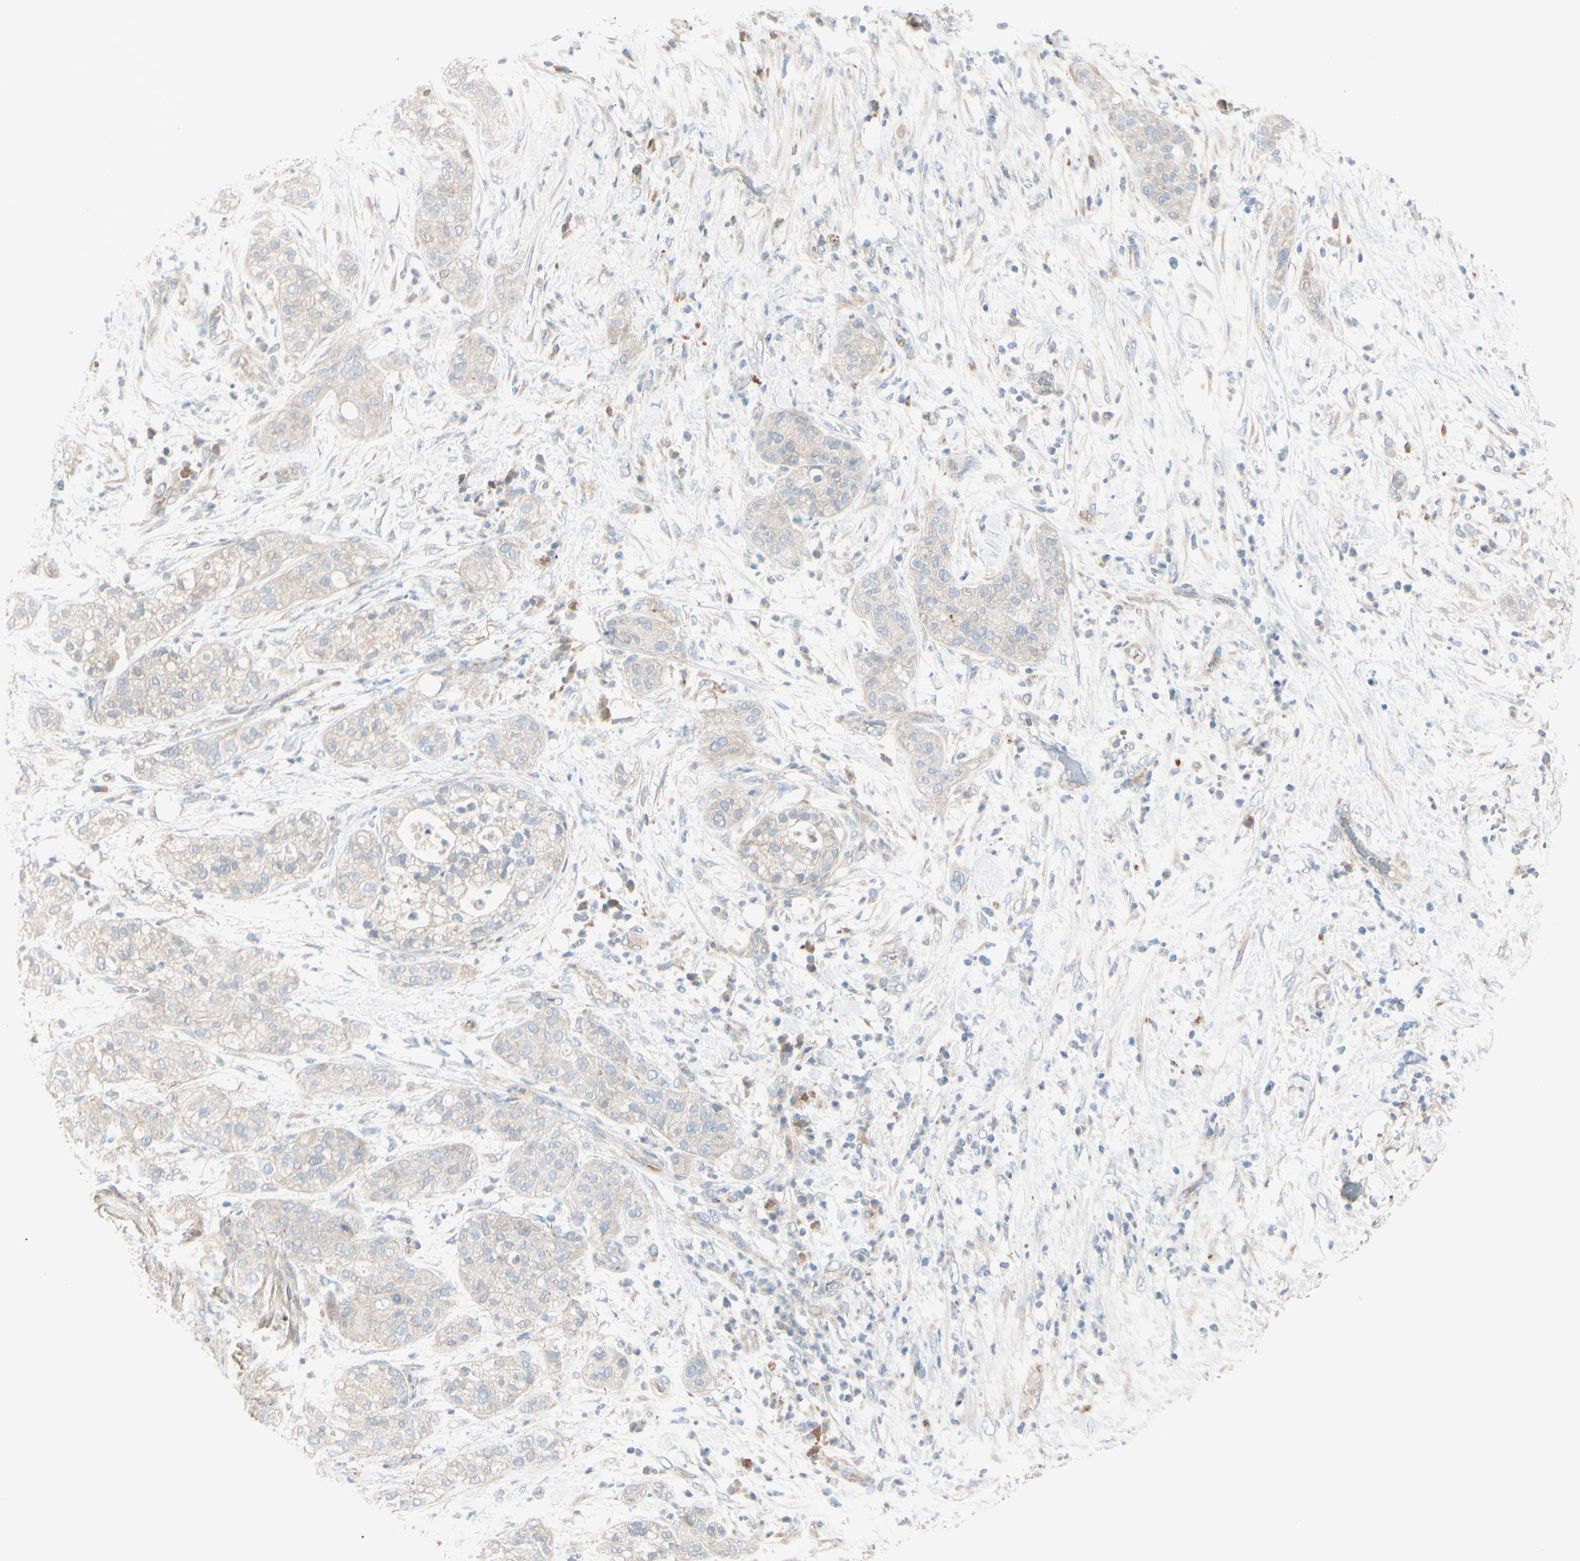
{"staining": {"intensity": "weak", "quantity": ">75%", "location": "cytoplasmic/membranous"}, "tissue": "pancreatic cancer", "cell_type": "Tumor cells", "image_type": "cancer", "snomed": [{"axis": "morphology", "description": "Adenocarcinoma, NOS"}, {"axis": "topography", "description": "Pancreas"}], "caption": "Human adenocarcinoma (pancreatic) stained for a protein (brown) displays weak cytoplasmic/membranous positive staining in about >75% of tumor cells.", "gene": "EPHA3", "patient": {"sex": "female", "age": 78}}